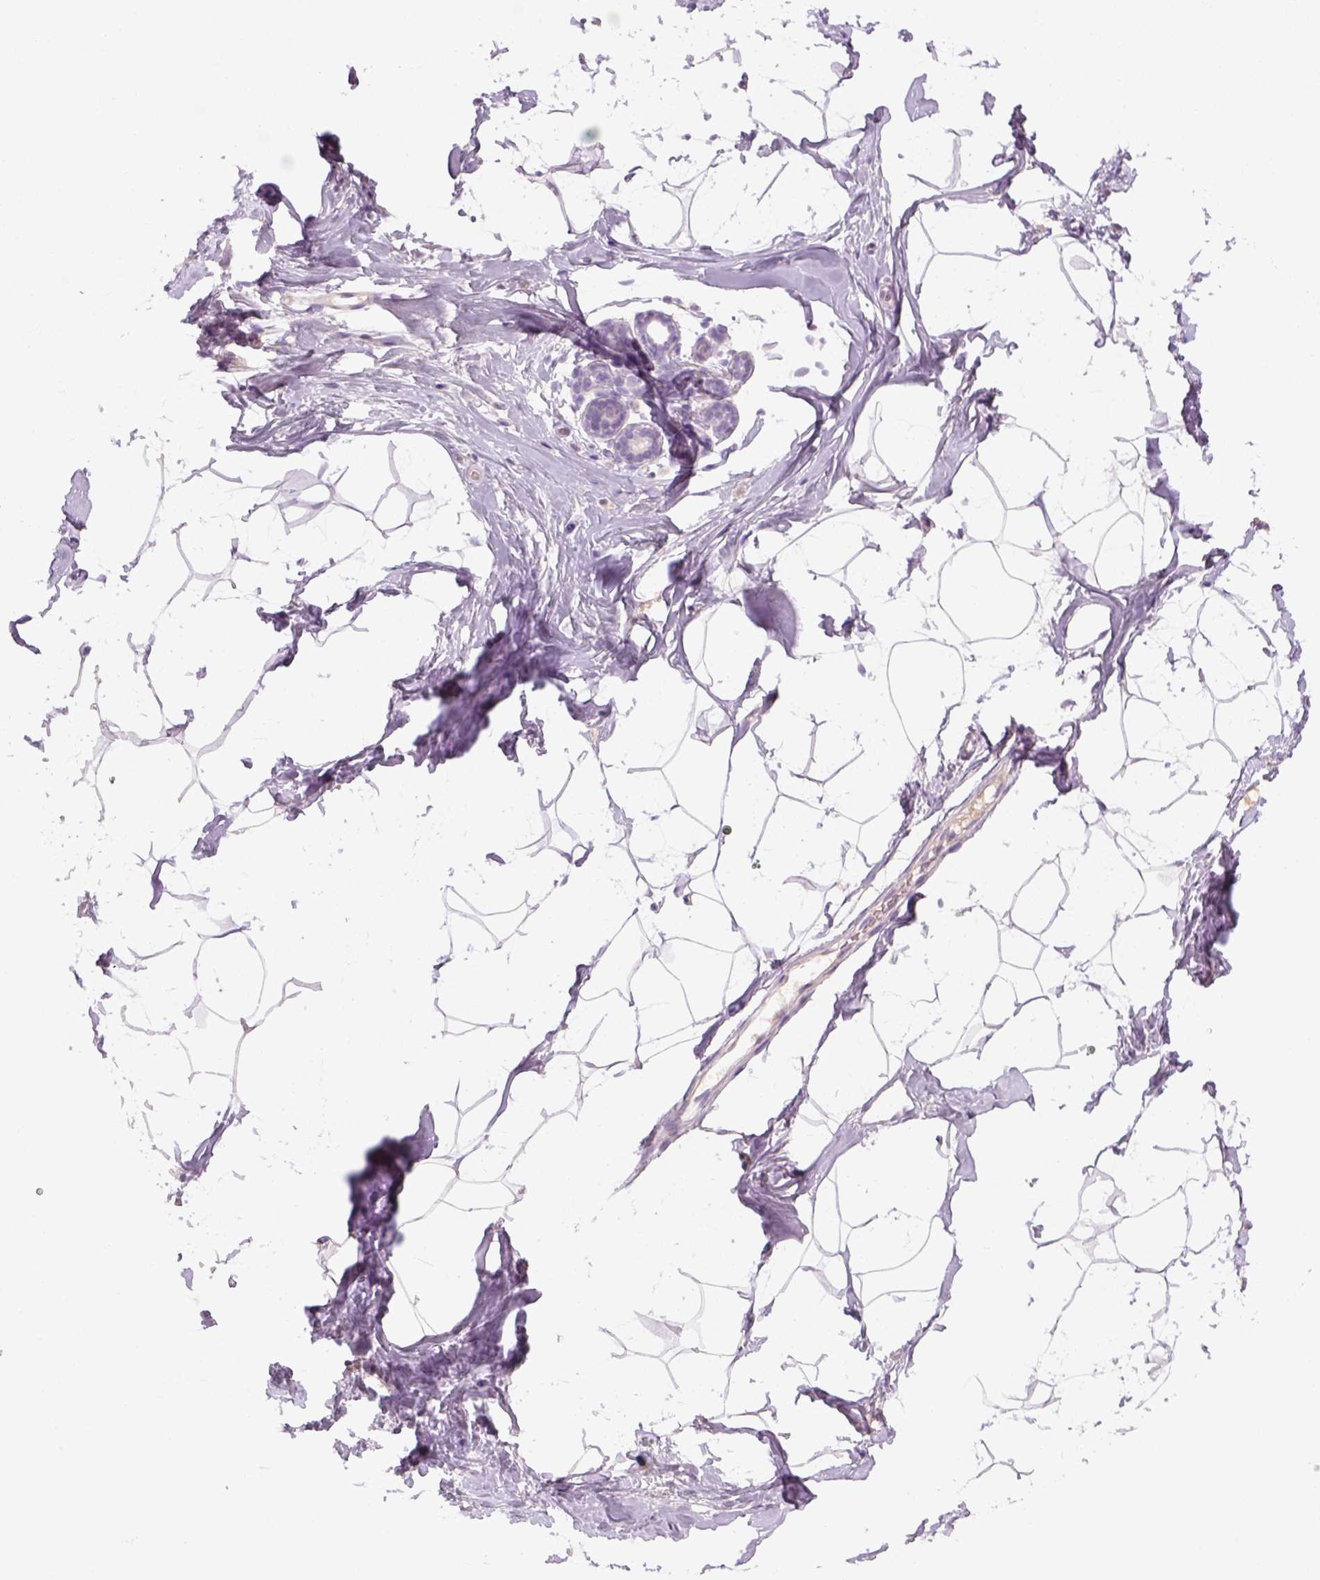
{"staining": {"intensity": "negative", "quantity": "none", "location": "none"}, "tissue": "breast", "cell_type": "Adipocytes", "image_type": "normal", "snomed": [{"axis": "morphology", "description": "Normal tissue, NOS"}, {"axis": "topography", "description": "Breast"}], "caption": "Unremarkable breast was stained to show a protein in brown. There is no significant positivity in adipocytes. (DAB immunohistochemistry, high magnification).", "gene": "GFI1B", "patient": {"sex": "female", "age": 32}}